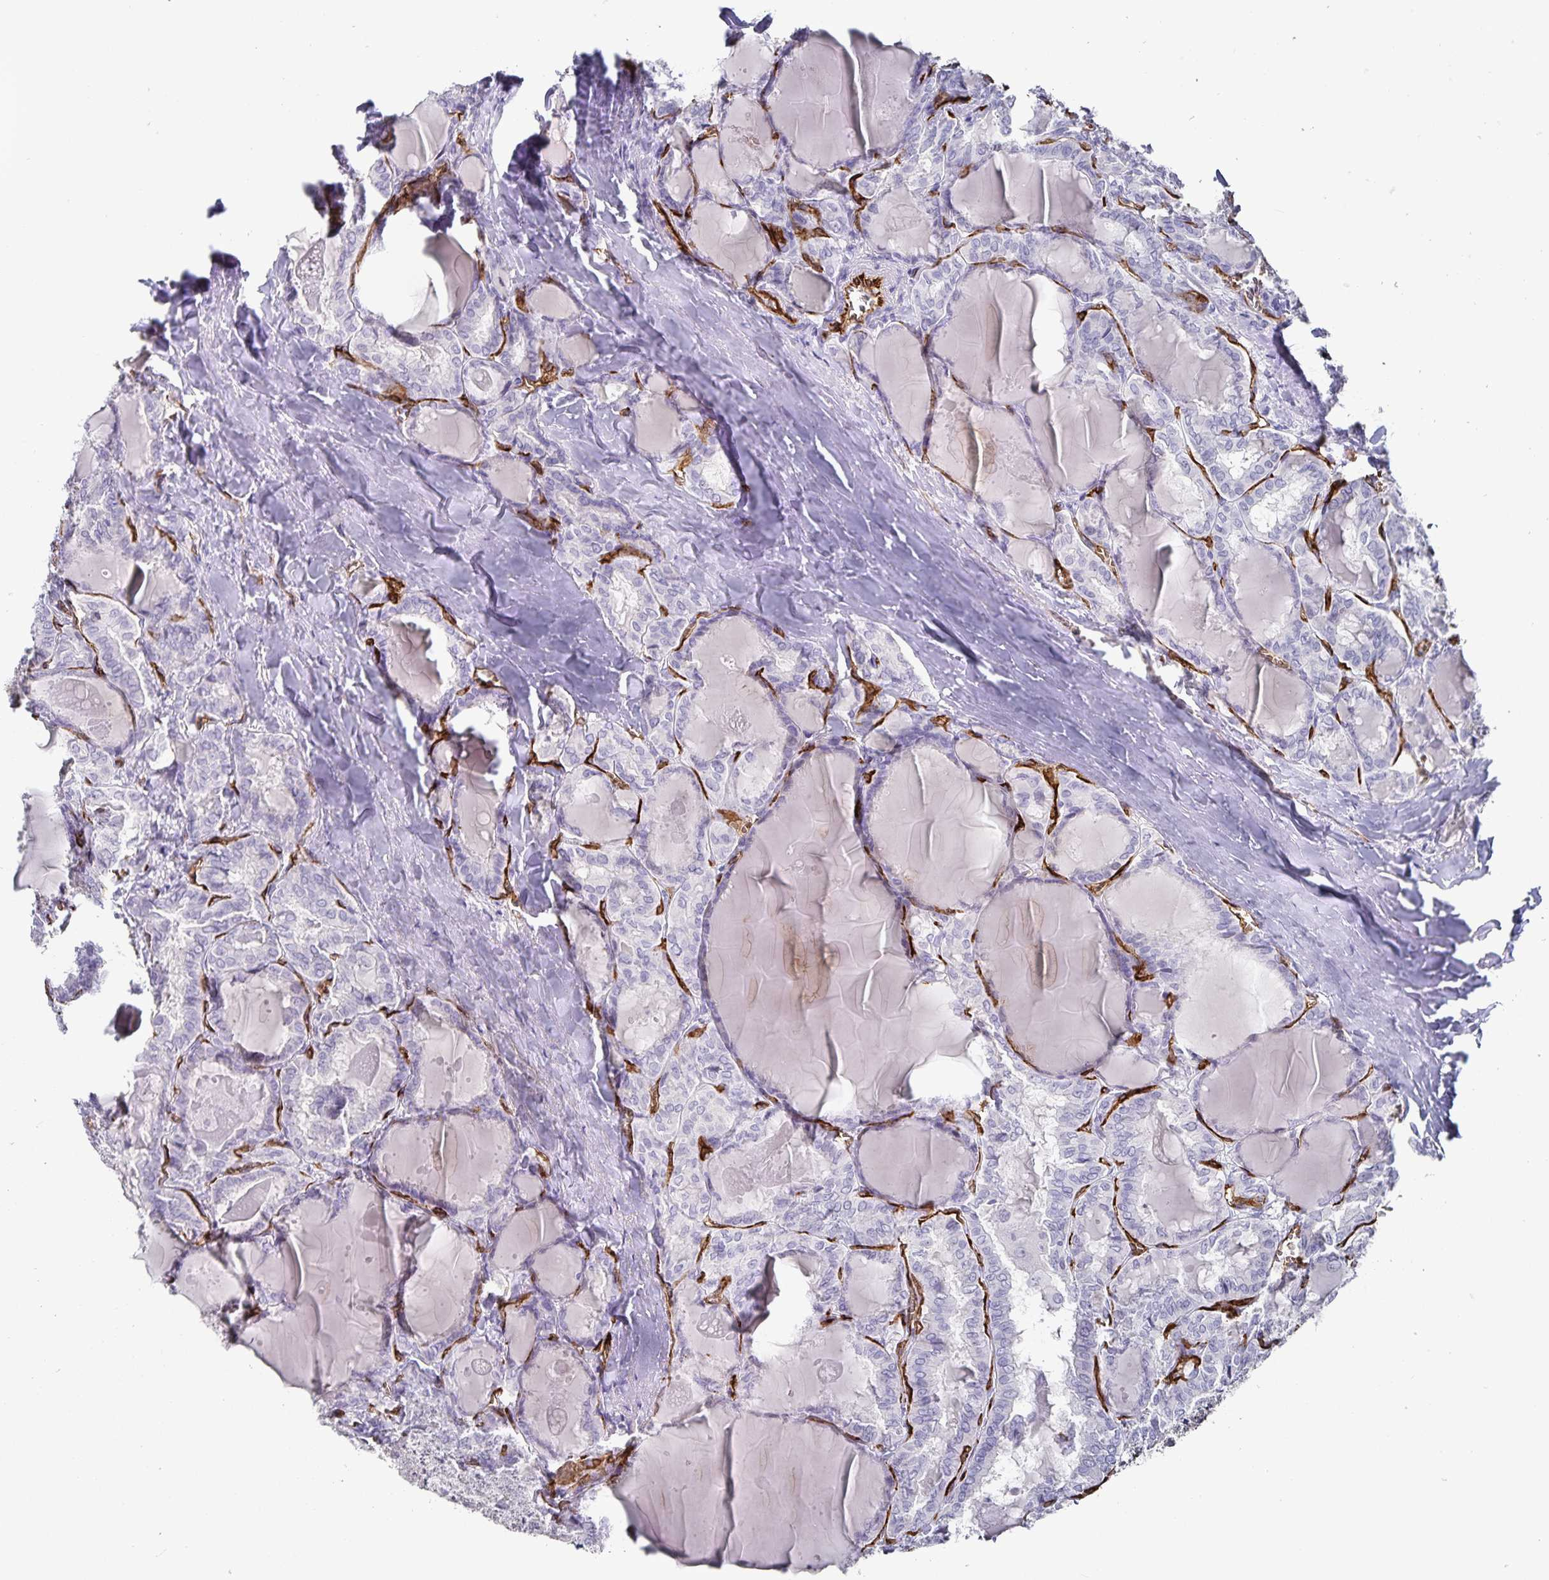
{"staining": {"intensity": "negative", "quantity": "none", "location": "none"}, "tissue": "thyroid cancer", "cell_type": "Tumor cells", "image_type": "cancer", "snomed": [{"axis": "morphology", "description": "Papillary adenocarcinoma, NOS"}, {"axis": "topography", "description": "Thyroid gland"}], "caption": "The micrograph demonstrates no staining of tumor cells in thyroid cancer (papillary adenocarcinoma). (DAB (3,3'-diaminobenzidine) immunohistochemistry (IHC) visualized using brightfield microscopy, high magnification).", "gene": "PODXL", "patient": {"sex": "female", "age": 46}}